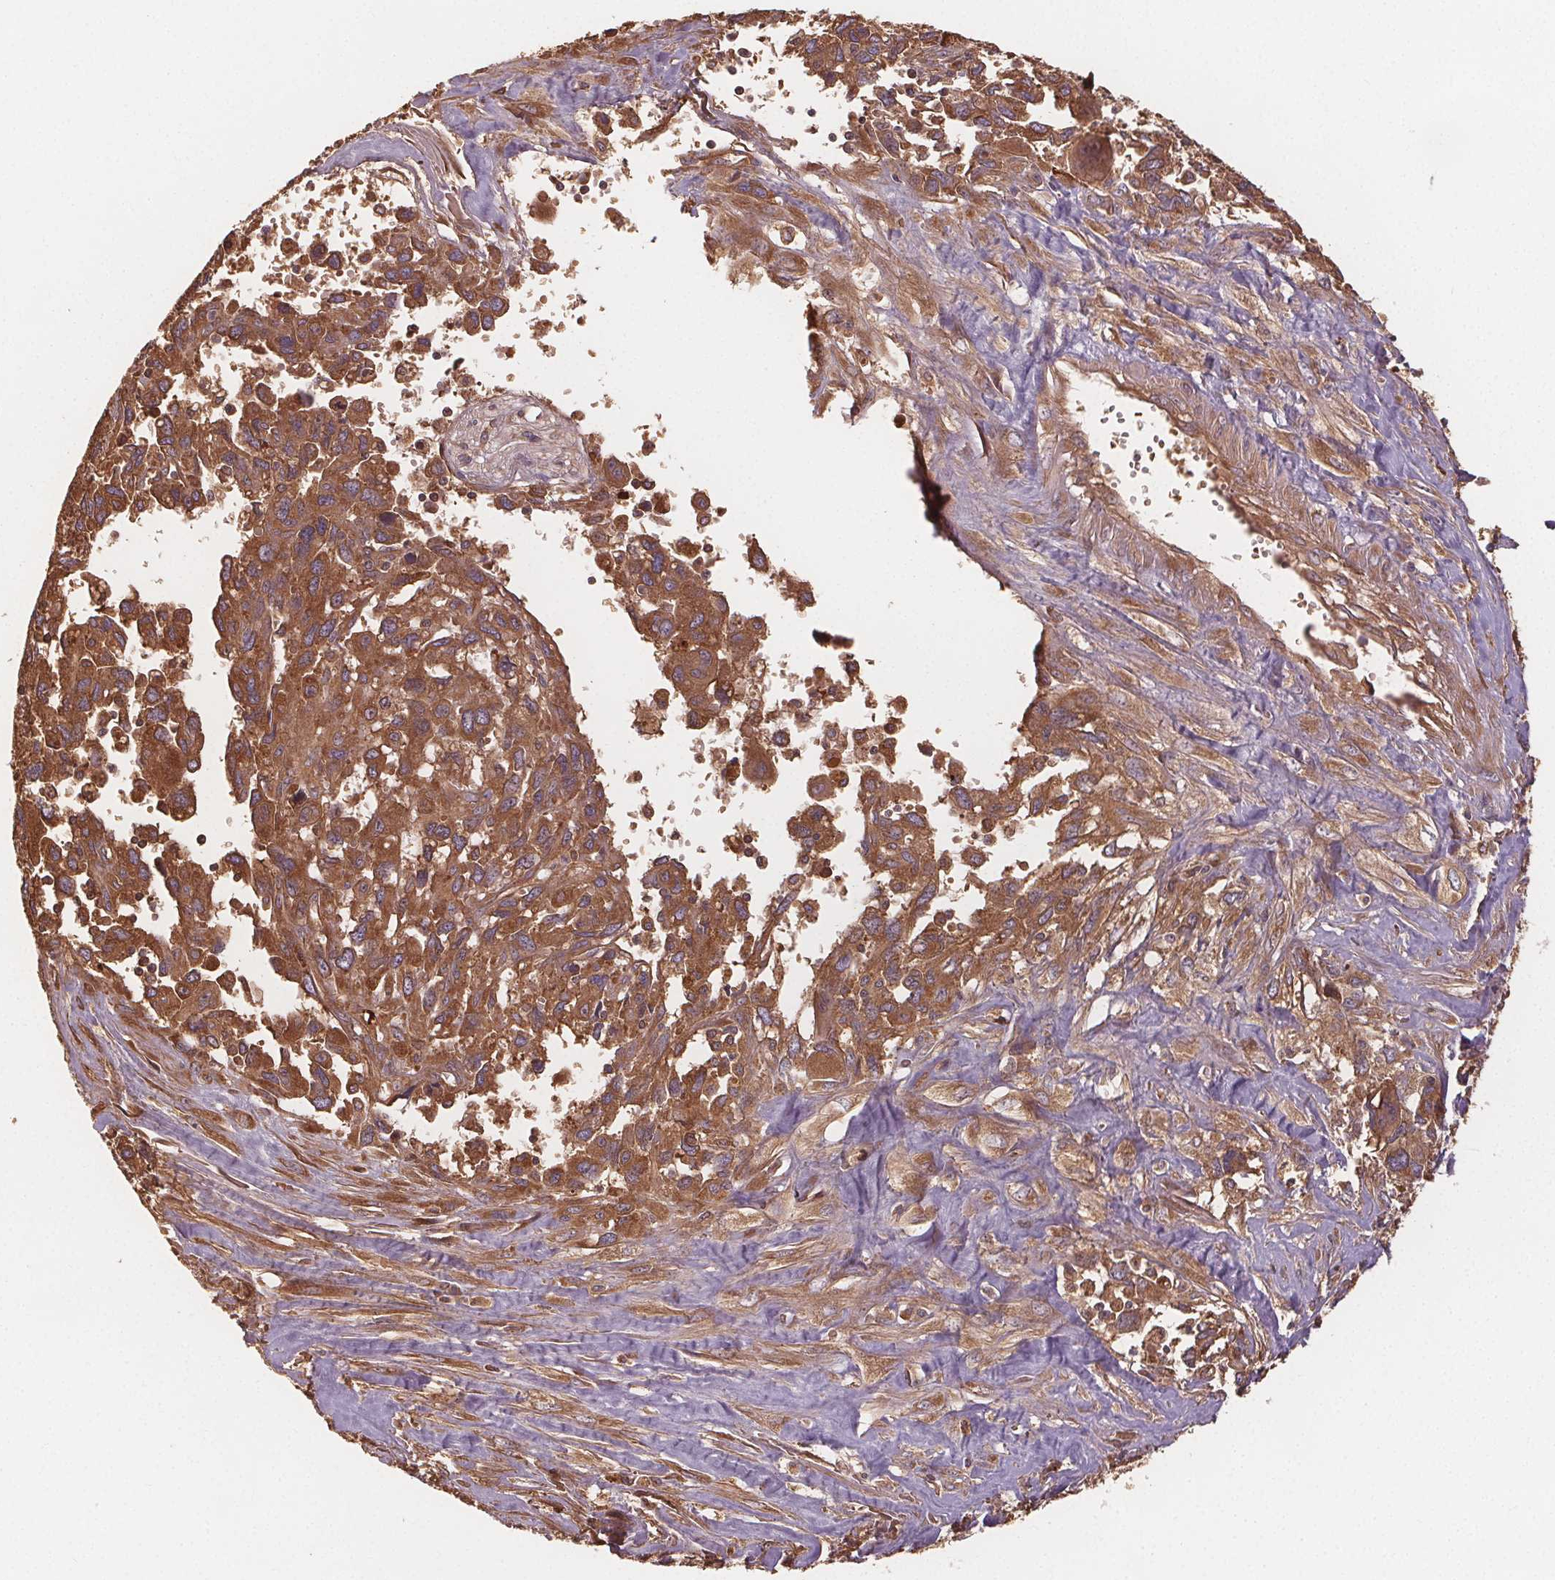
{"staining": {"intensity": "strong", "quantity": ">75%", "location": "cytoplasmic/membranous"}, "tissue": "pancreatic cancer", "cell_type": "Tumor cells", "image_type": "cancer", "snomed": [{"axis": "morphology", "description": "Adenocarcinoma, NOS"}, {"axis": "topography", "description": "Pancreas"}], "caption": "Tumor cells demonstrate high levels of strong cytoplasmic/membranous staining in about >75% of cells in human pancreatic cancer (adenocarcinoma). The staining is performed using DAB (3,3'-diaminobenzidine) brown chromogen to label protein expression. The nuclei are counter-stained blue using hematoxylin.", "gene": "EIF3D", "patient": {"sex": "female", "age": 47}}